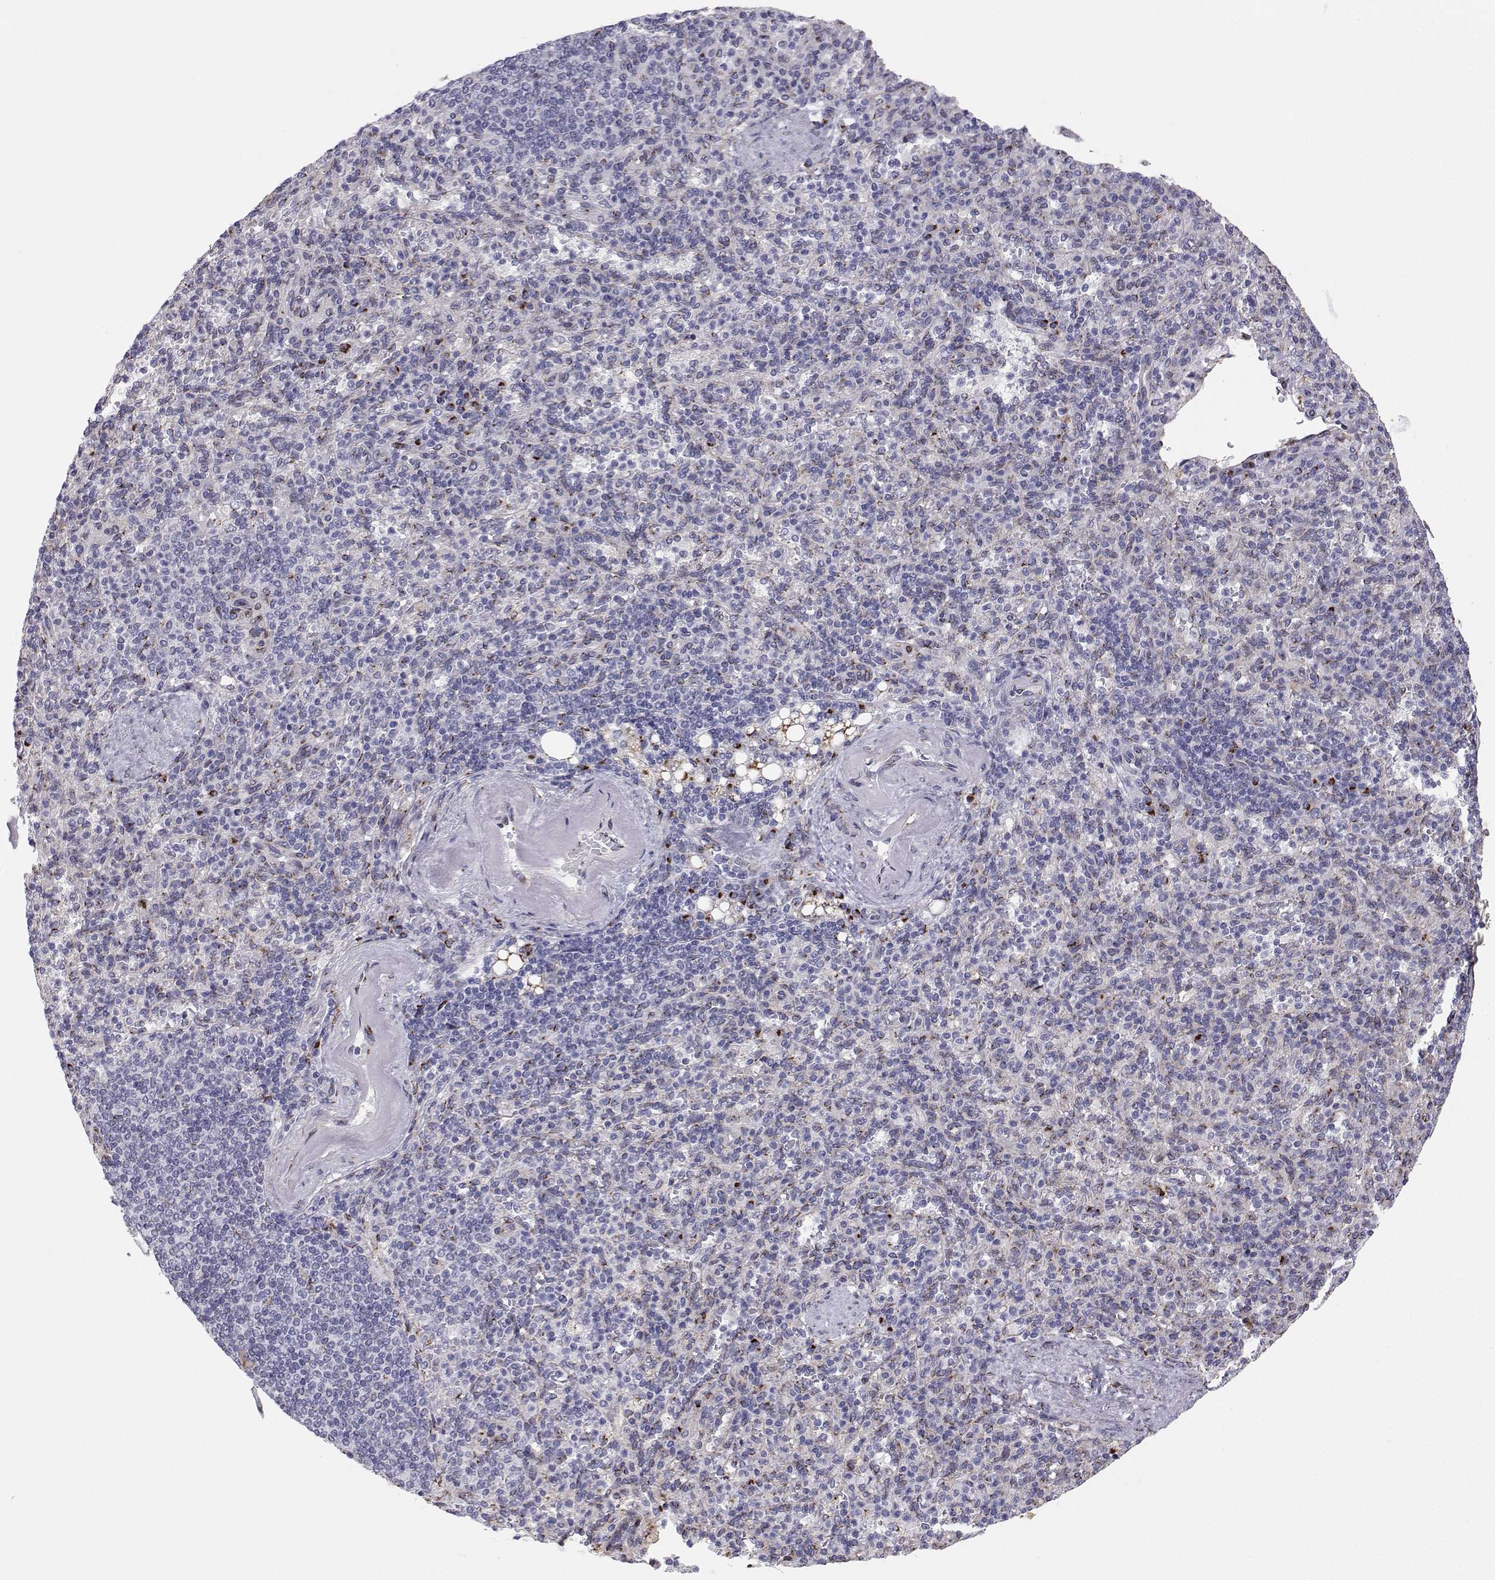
{"staining": {"intensity": "negative", "quantity": "none", "location": "none"}, "tissue": "spleen", "cell_type": "Cells in red pulp", "image_type": "normal", "snomed": [{"axis": "morphology", "description": "Normal tissue, NOS"}, {"axis": "topography", "description": "Spleen"}], "caption": "Protein analysis of unremarkable spleen reveals no significant expression in cells in red pulp. Brightfield microscopy of IHC stained with DAB (3,3'-diaminobenzidine) (brown) and hematoxylin (blue), captured at high magnification.", "gene": "STARD13", "patient": {"sex": "female", "age": 74}}